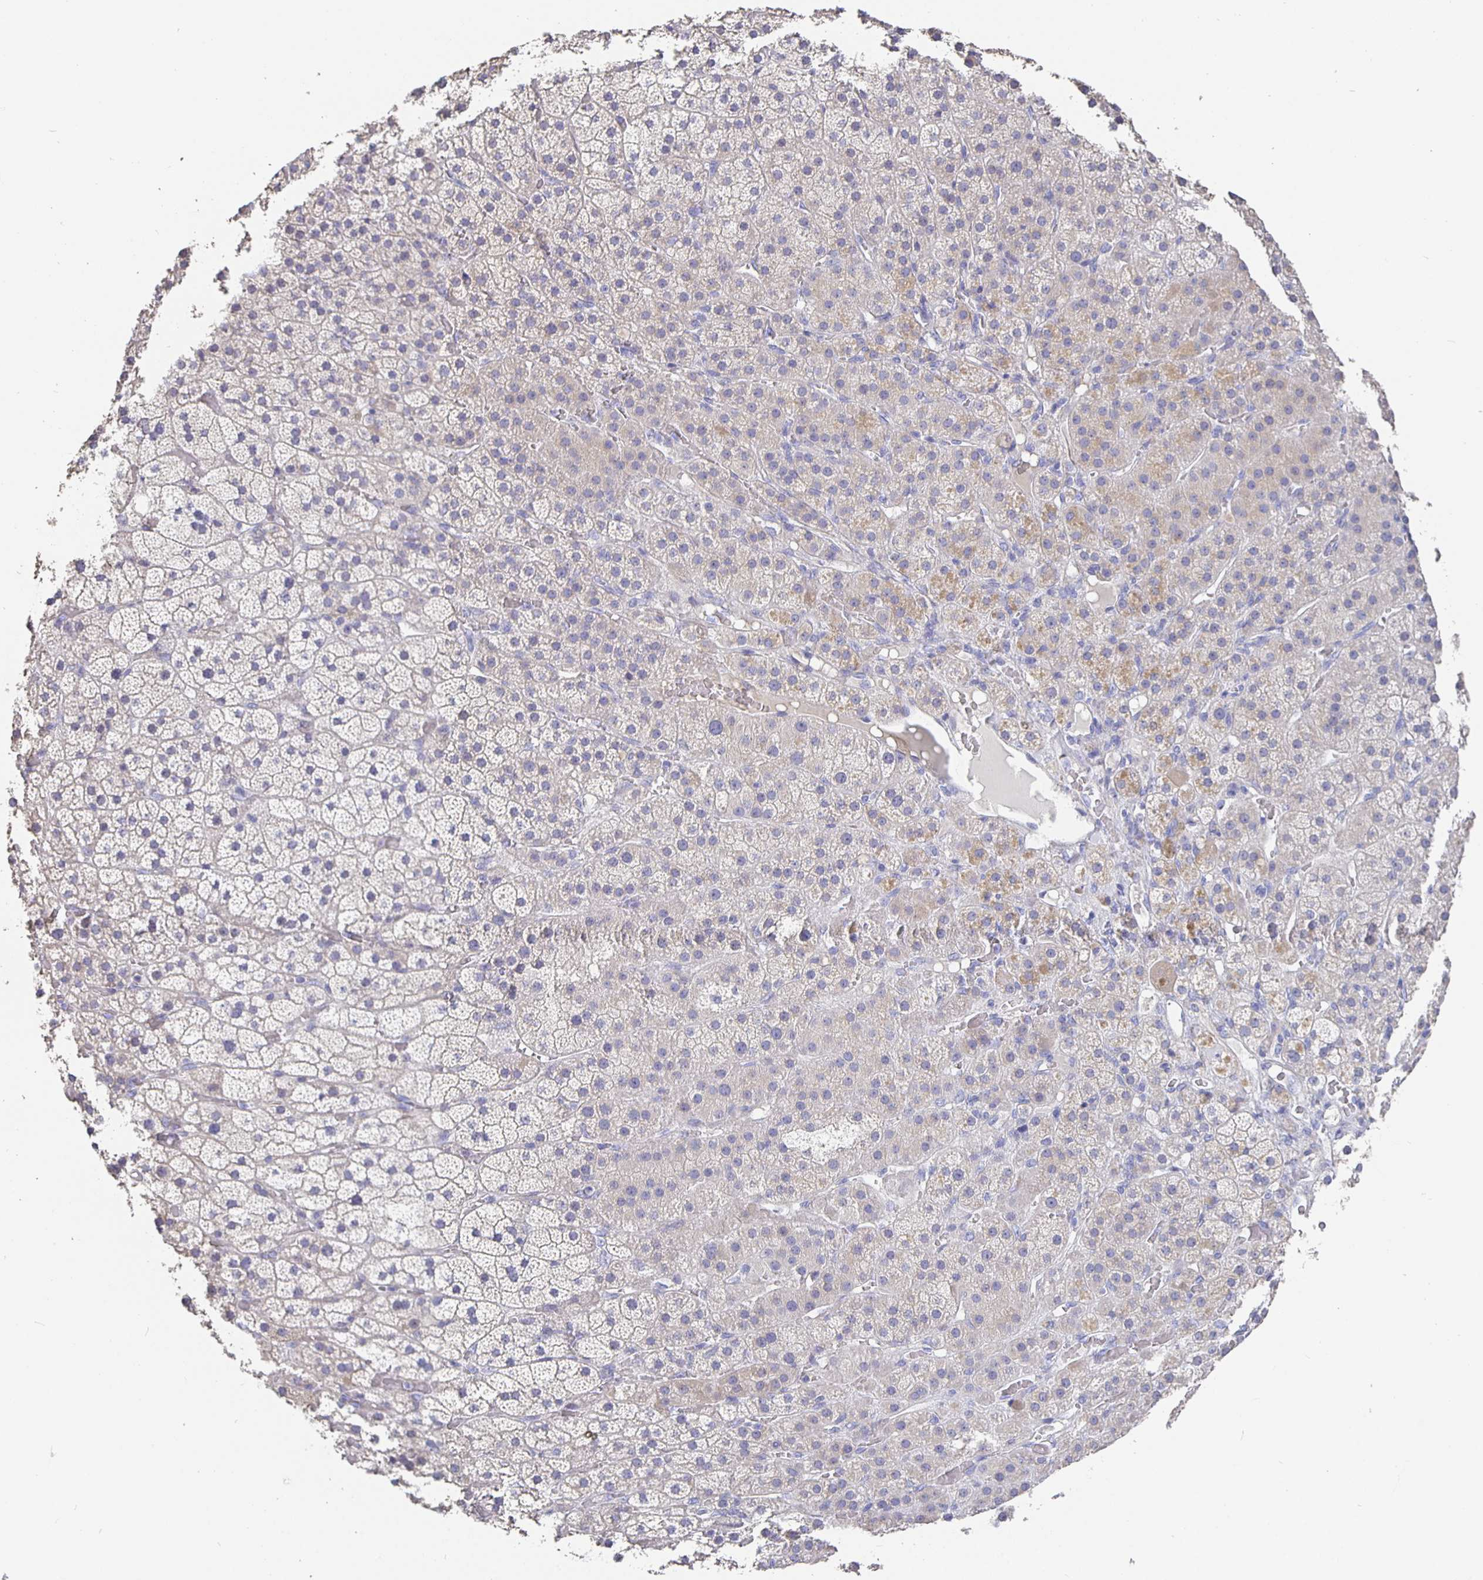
{"staining": {"intensity": "weak", "quantity": "<25%", "location": "cytoplasmic/membranous"}, "tissue": "adrenal gland", "cell_type": "Glandular cells", "image_type": "normal", "snomed": [{"axis": "morphology", "description": "Normal tissue, NOS"}, {"axis": "topography", "description": "Adrenal gland"}], "caption": "Glandular cells show no significant expression in unremarkable adrenal gland. The staining was performed using DAB (3,3'-diaminobenzidine) to visualize the protein expression in brown, while the nuclei were stained in blue with hematoxylin (Magnification: 20x).", "gene": "CFAP74", "patient": {"sex": "male", "age": 57}}